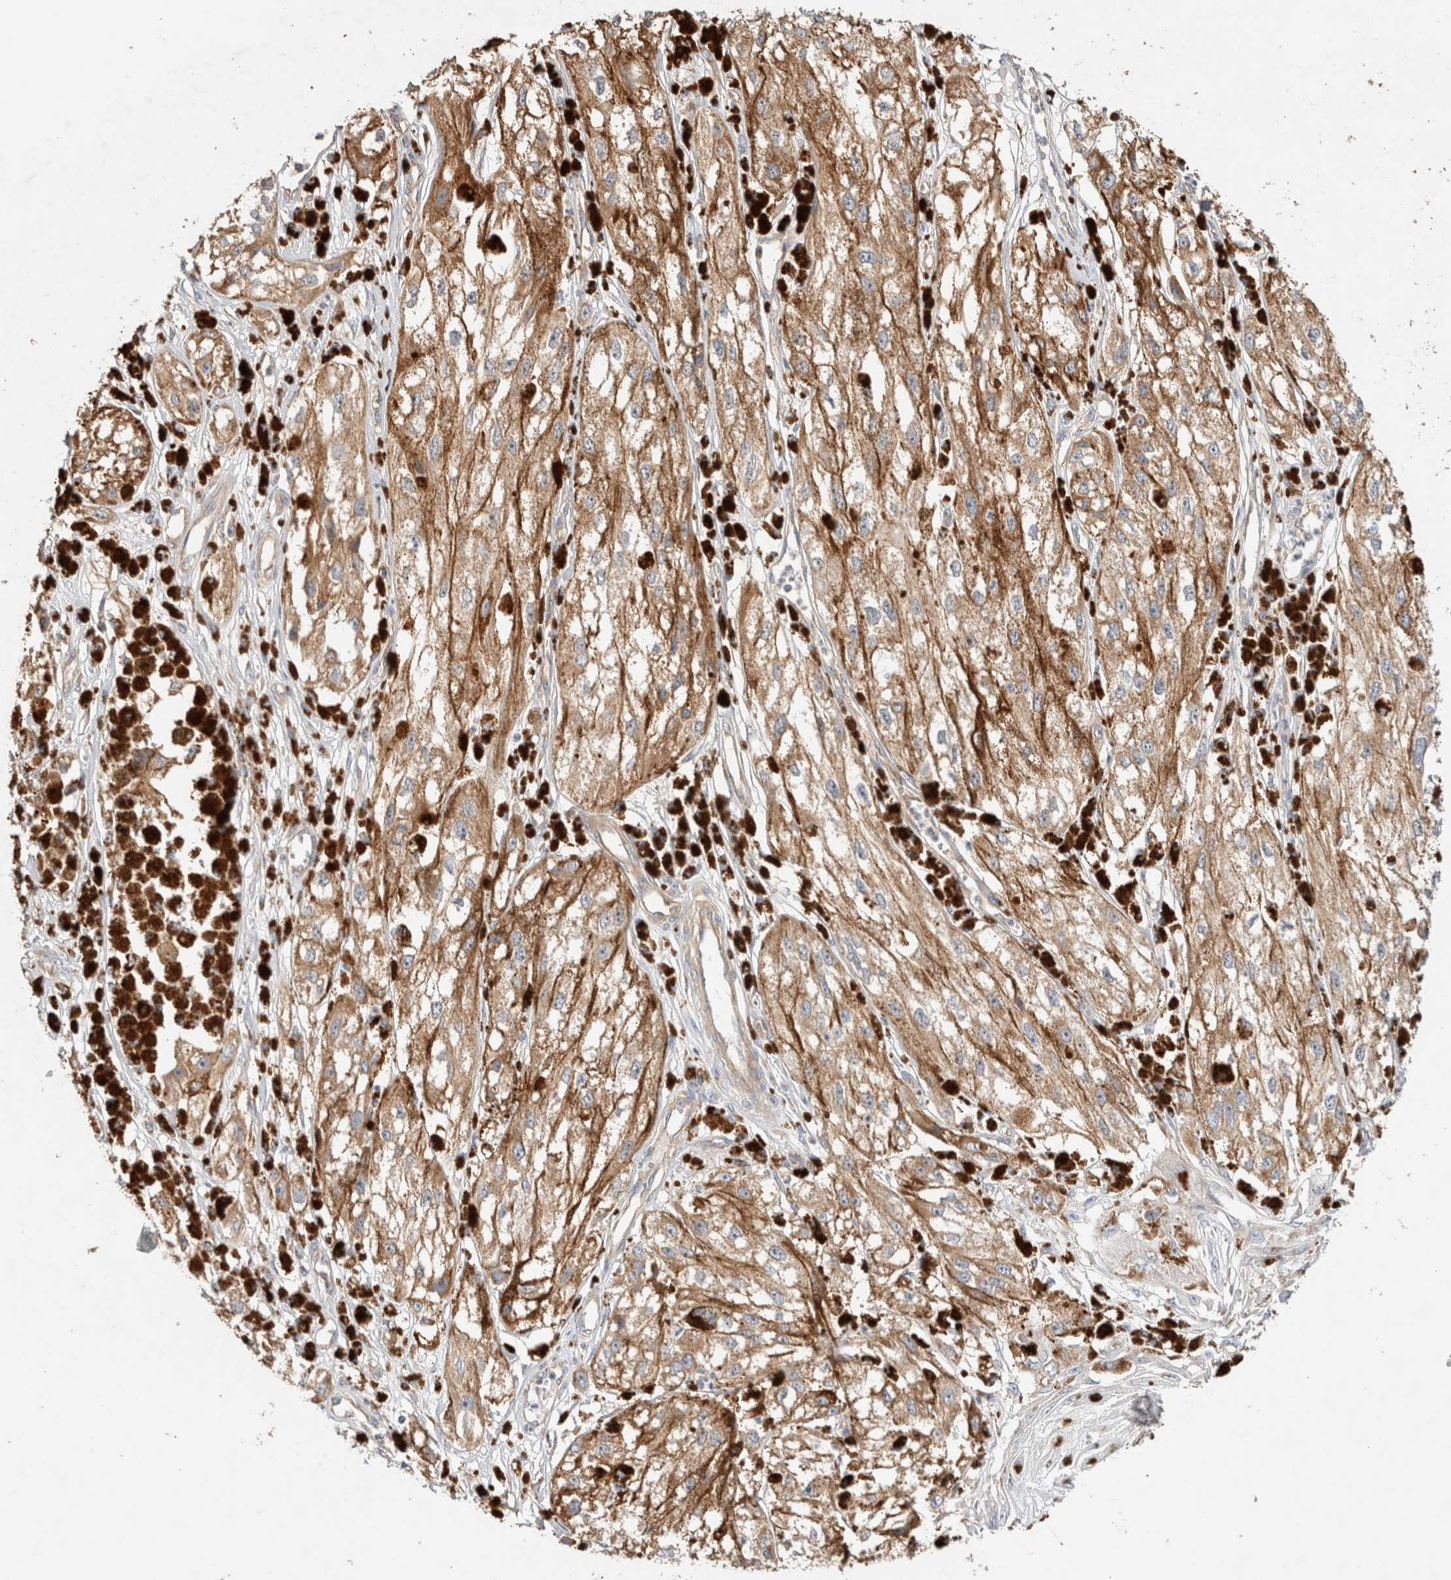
{"staining": {"intensity": "moderate", "quantity": ">75%", "location": "cytoplasmic/membranous"}, "tissue": "melanoma", "cell_type": "Tumor cells", "image_type": "cancer", "snomed": [{"axis": "morphology", "description": "Malignant melanoma, NOS"}, {"axis": "topography", "description": "Skin"}], "caption": "DAB (3,3'-diaminobenzidine) immunohistochemical staining of malignant melanoma displays moderate cytoplasmic/membranous protein expression in about >75% of tumor cells.", "gene": "B3GNTL1", "patient": {"sex": "male", "age": 88}}